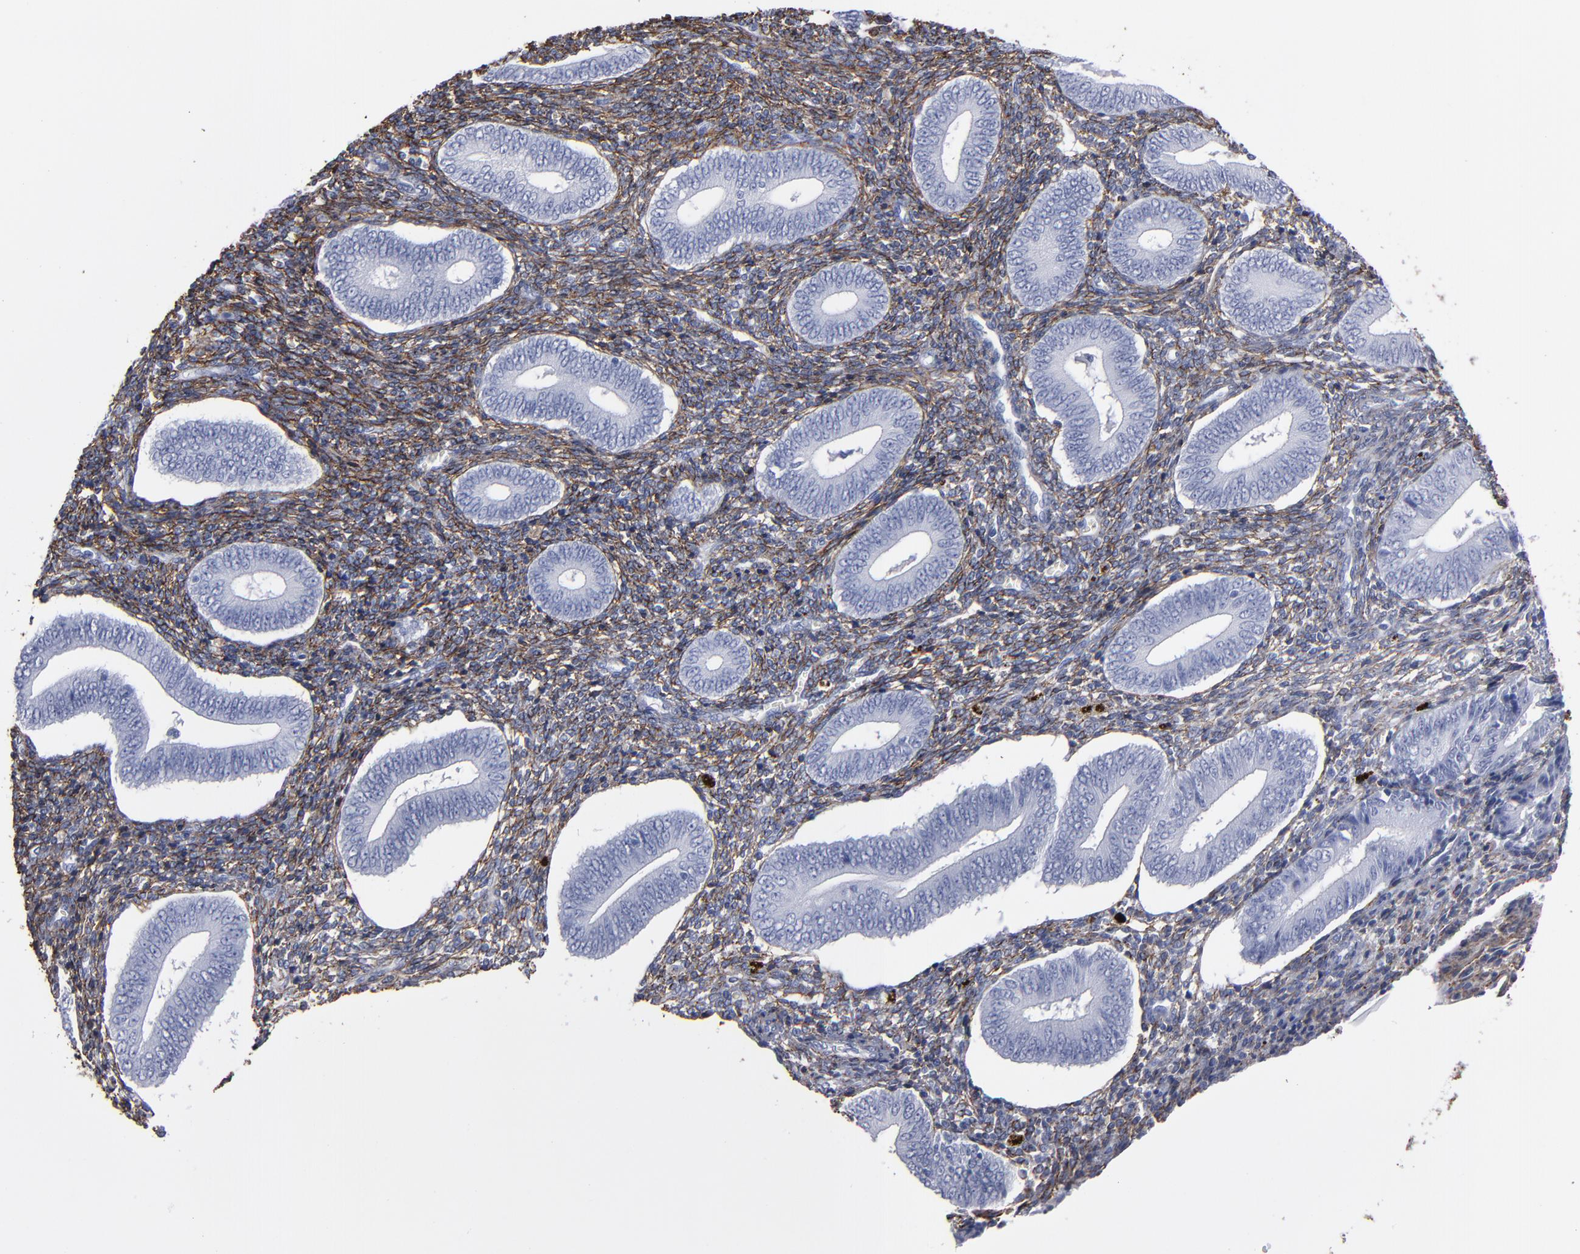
{"staining": {"intensity": "moderate", "quantity": "25%-75%", "location": "cytoplasmic/membranous"}, "tissue": "endometrium", "cell_type": "Cells in endometrial stroma", "image_type": "normal", "snomed": [{"axis": "morphology", "description": "Normal tissue, NOS"}, {"axis": "topography", "description": "Uterus"}, {"axis": "topography", "description": "Endometrium"}], "caption": "Endometrium stained with a brown dye exhibits moderate cytoplasmic/membranous positive staining in approximately 25%-75% of cells in endometrial stroma.", "gene": "EMILIN1", "patient": {"sex": "female", "age": 33}}